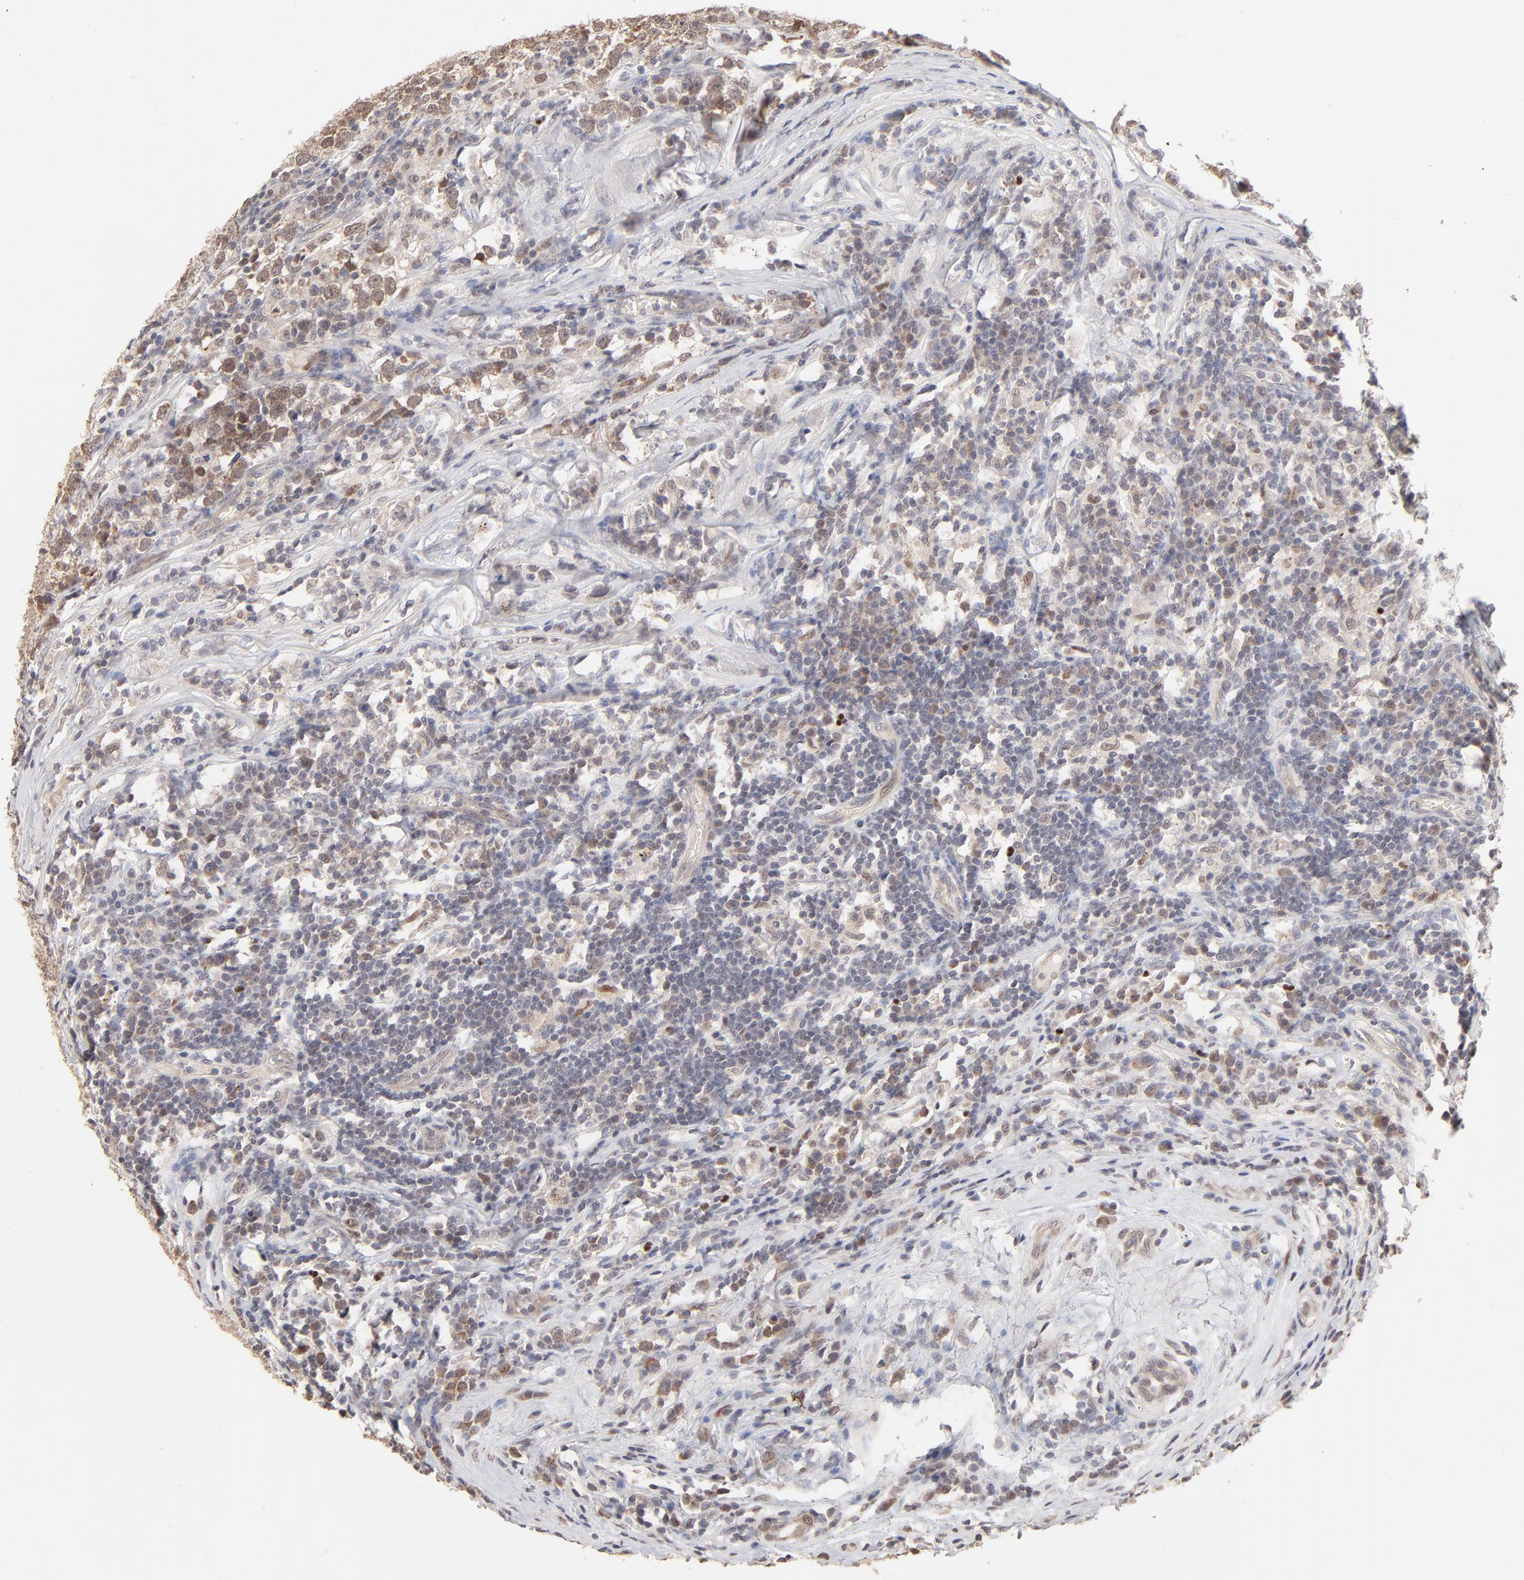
{"staining": {"intensity": "weak", "quantity": ">75%", "location": "cytoplasmic/membranous"}, "tissue": "testis cancer", "cell_type": "Tumor cells", "image_type": "cancer", "snomed": [{"axis": "morphology", "description": "Seminoma, NOS"}, {"axis": "topography", "description": "Testis"}], "caption": "Immunohistochemical staining of human testis seminoma exhibits low levels of weak cytoplasmic/membranous staining in about >75% of tumor cells.", "gene": "MSL2", "patient": {"sex": "male", "age": 43}}